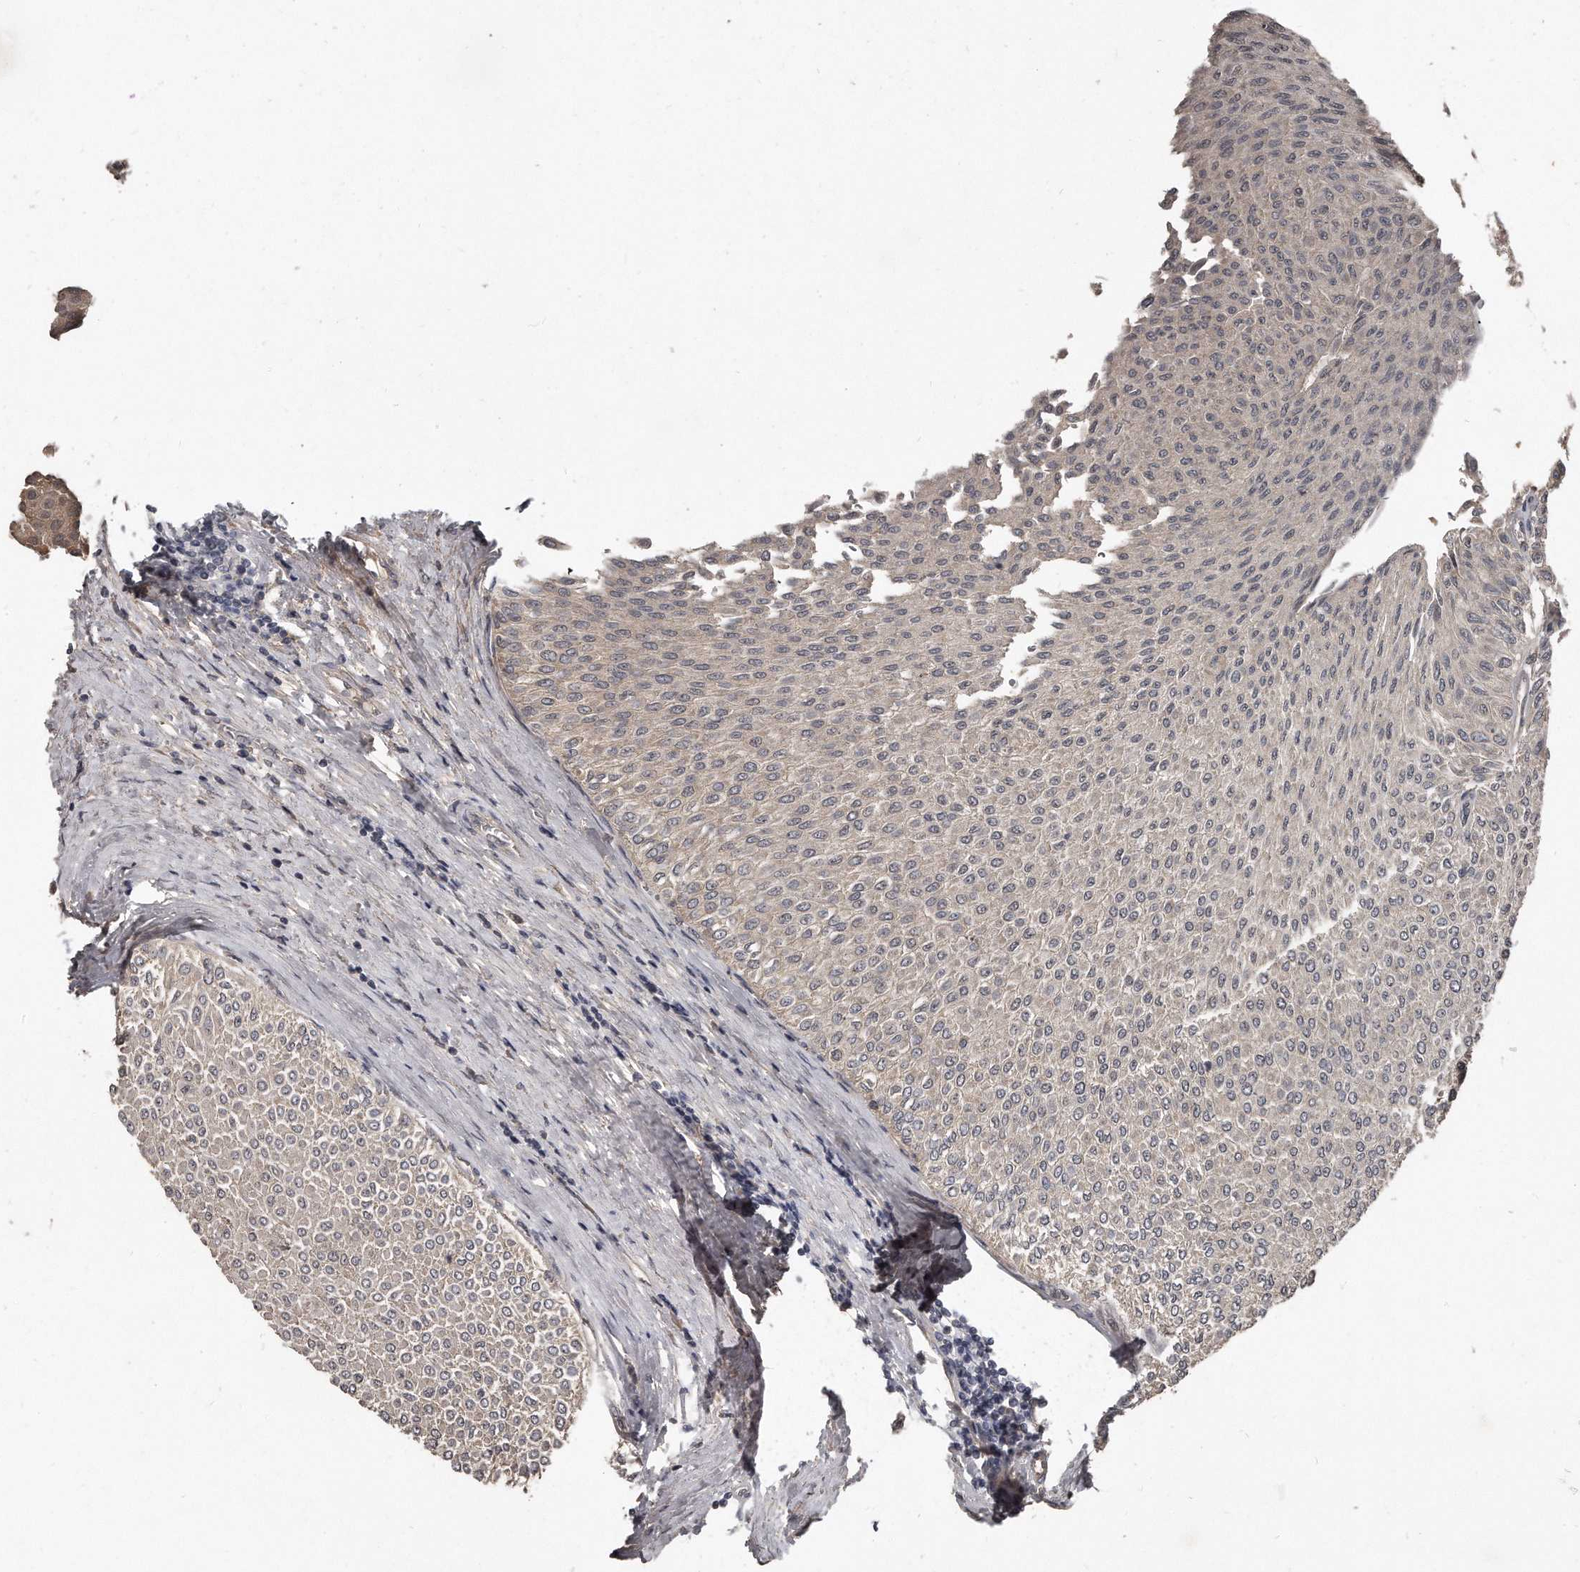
{"staining": {"intensity": "weak", "quantity": "<25%", "location": "cytoplasmic/membranous"}, "tissue": "urothelial cancer", "cell_type": "Tumor cells", "image_type": "cancer", "snomed": [{"axis": "morphology", "description": "Urothelial carcinoma, Low grade"}, {"axis": "topography", "description": "Urinary bladder"}], "caption": "Tumor cells show no significant protein positivity in urothelial carcinoma (low-grade). (DAB immunohistochemistry (IHC) with hematoxylin counter stain).", "gene": "GRB10", "patient": {"sex": "male", "age": 78}}